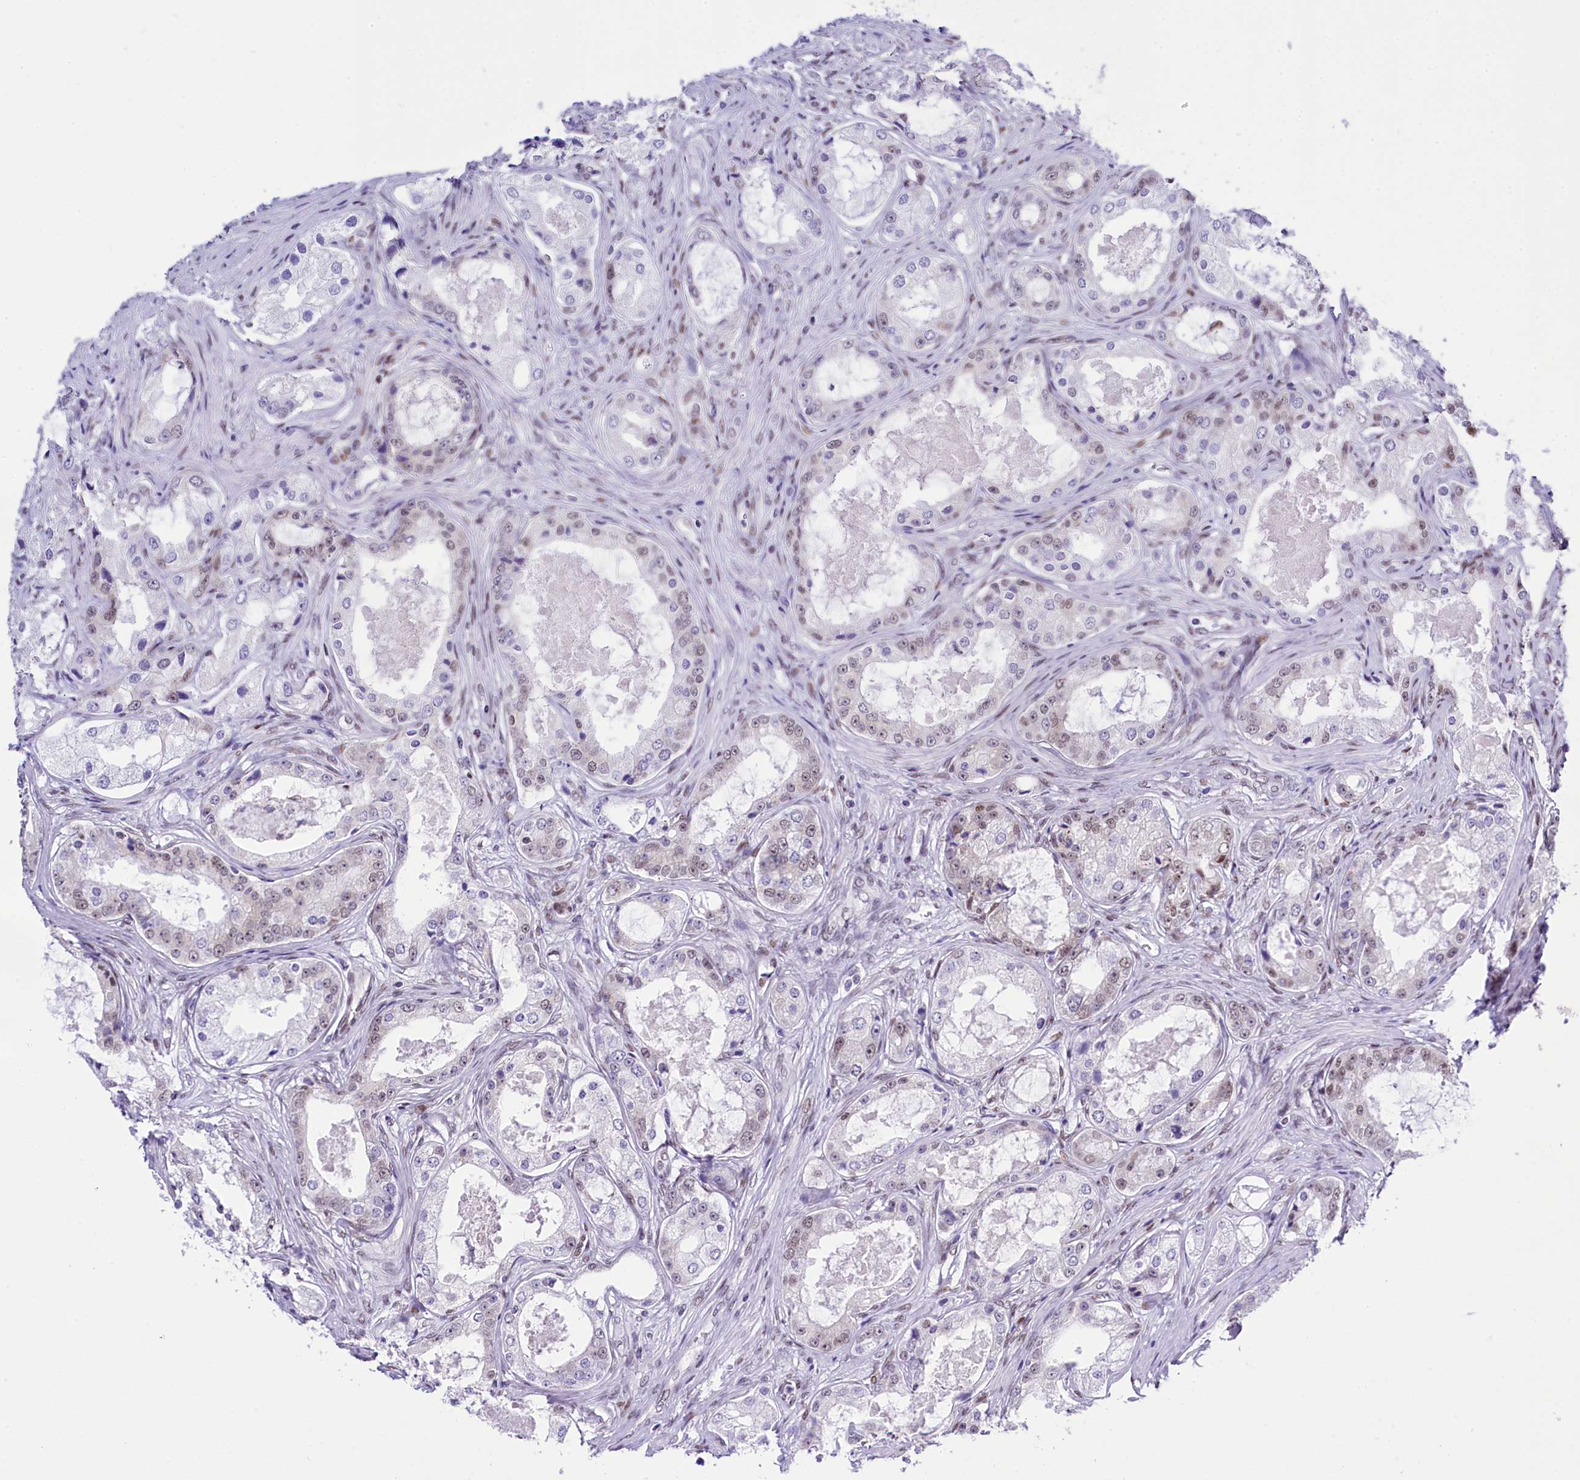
{"staining": {"intensity": "weak", "quantity": "<25%", "location": "nuclear"}, "tissue": "prostate cancer", "cell_type": "Tumor cells", "image_type": "cancer", "snomed": [{"axis": "morphology", "description": "Adenocarcinoma, Low grade"}, {"axis": "topography", "description": "Prostate"}], "caption": "Immunohistochemical staining of human adenocarcinoma (low-grade) (prostate) displays no significant staining in tumor cells. Nuclei are stained in blue.", "gene": "RPS6KB1", "patient": {"sex": "male", "age": 68}}